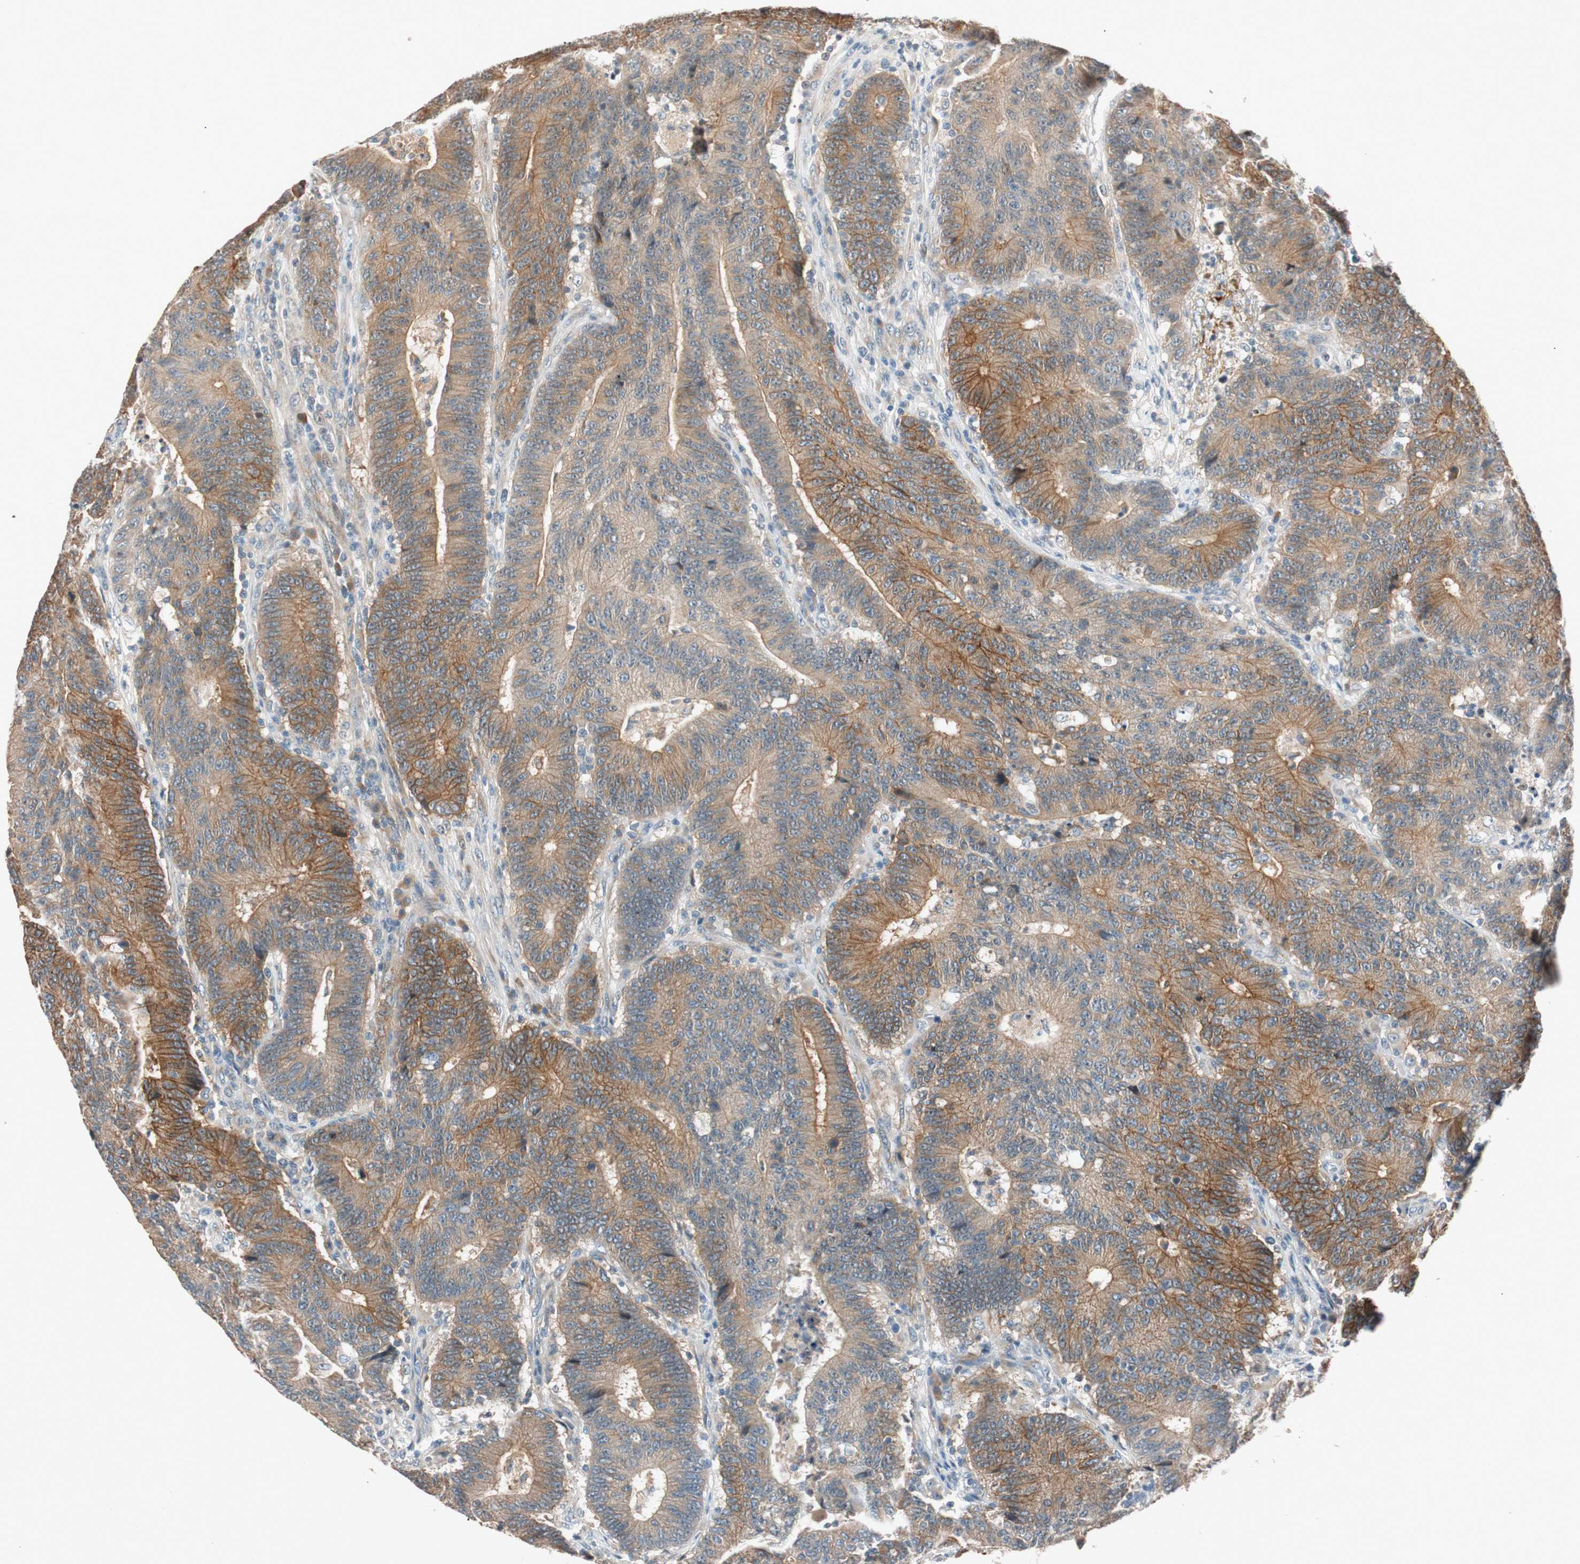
{"staining": {"intensity": "strong", "quantity": ">75%", "location": "cytoplasmic/membranous"}, "tissue": "colorectal cancer", "cell_type": "Tumor cells", "image_type": "cancer", "snomed": [{"axis": "morphology", "description": "Normal tissue, NOS"}, {"axis": "morphology", "description": "Adenocarcinoma, NOS"}, {"axis": "topography", "description": "Colon"}], "caption": "A high amount of strong cytoplasmic/membranous positivity is identified in about >75% of tumor cells in colorectal cancer (adenocarcinoma) tissue.", "gene": "EPHA6", "patient": {"sex": "female", "age": 75}}